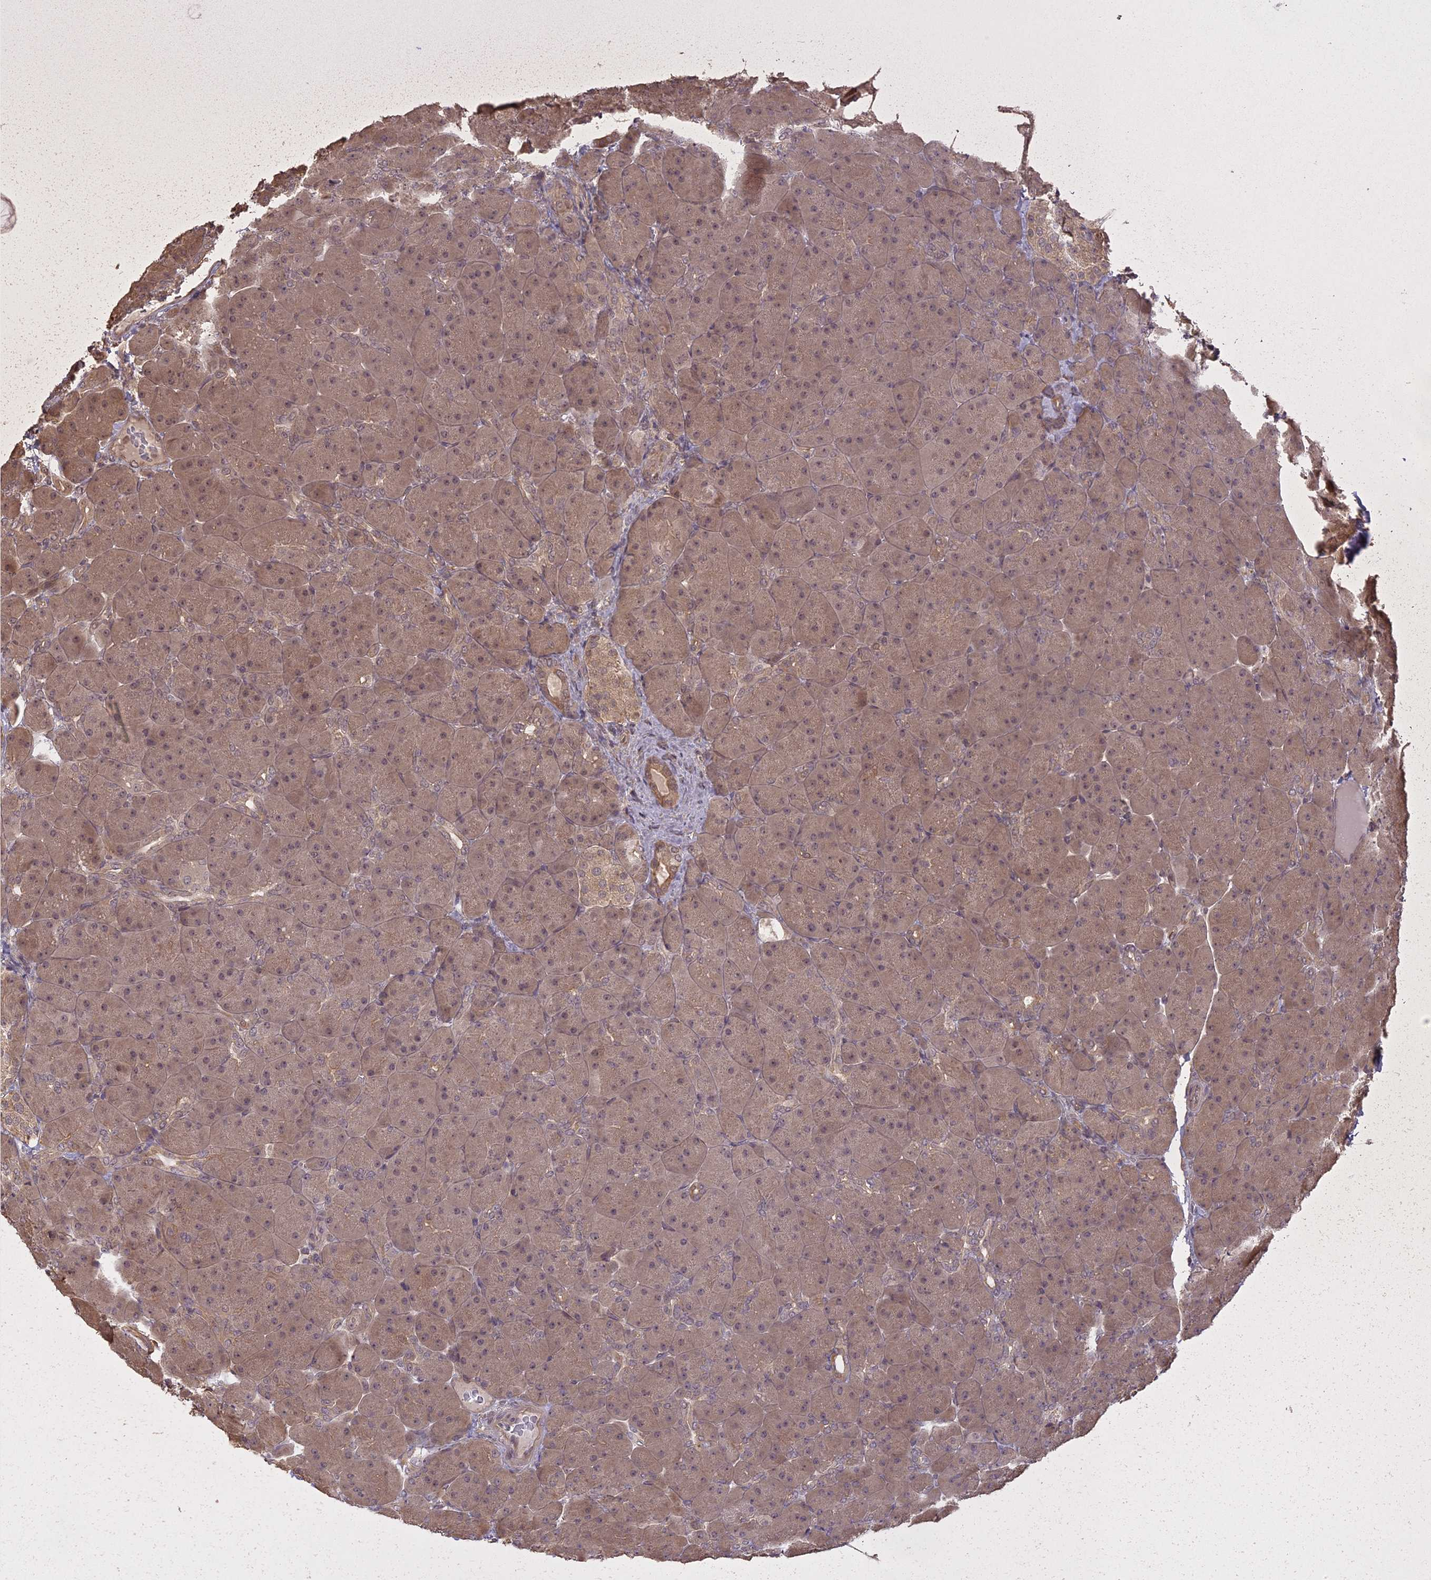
{"staining": {"intensity": "moderate", "quantity": ">75%", "location": "cytoplasmic/membranous"}, "tissue": "pancreas", "cell_type": "Exocrine glandular cells", "image_type": "normal", "snomed": [{"axis": "morphology", "description": "Normal tissue, NOS"}, {"axis": "topography", "description": "Pancreas"}], "caption": "Moderate cytoplasmic/membranous protein expression is appreciated in approximately >75% of exocrine glandular cells in pancreas.", "gene": "LIN37", "patient": {"sex": "male", "age": 66}}